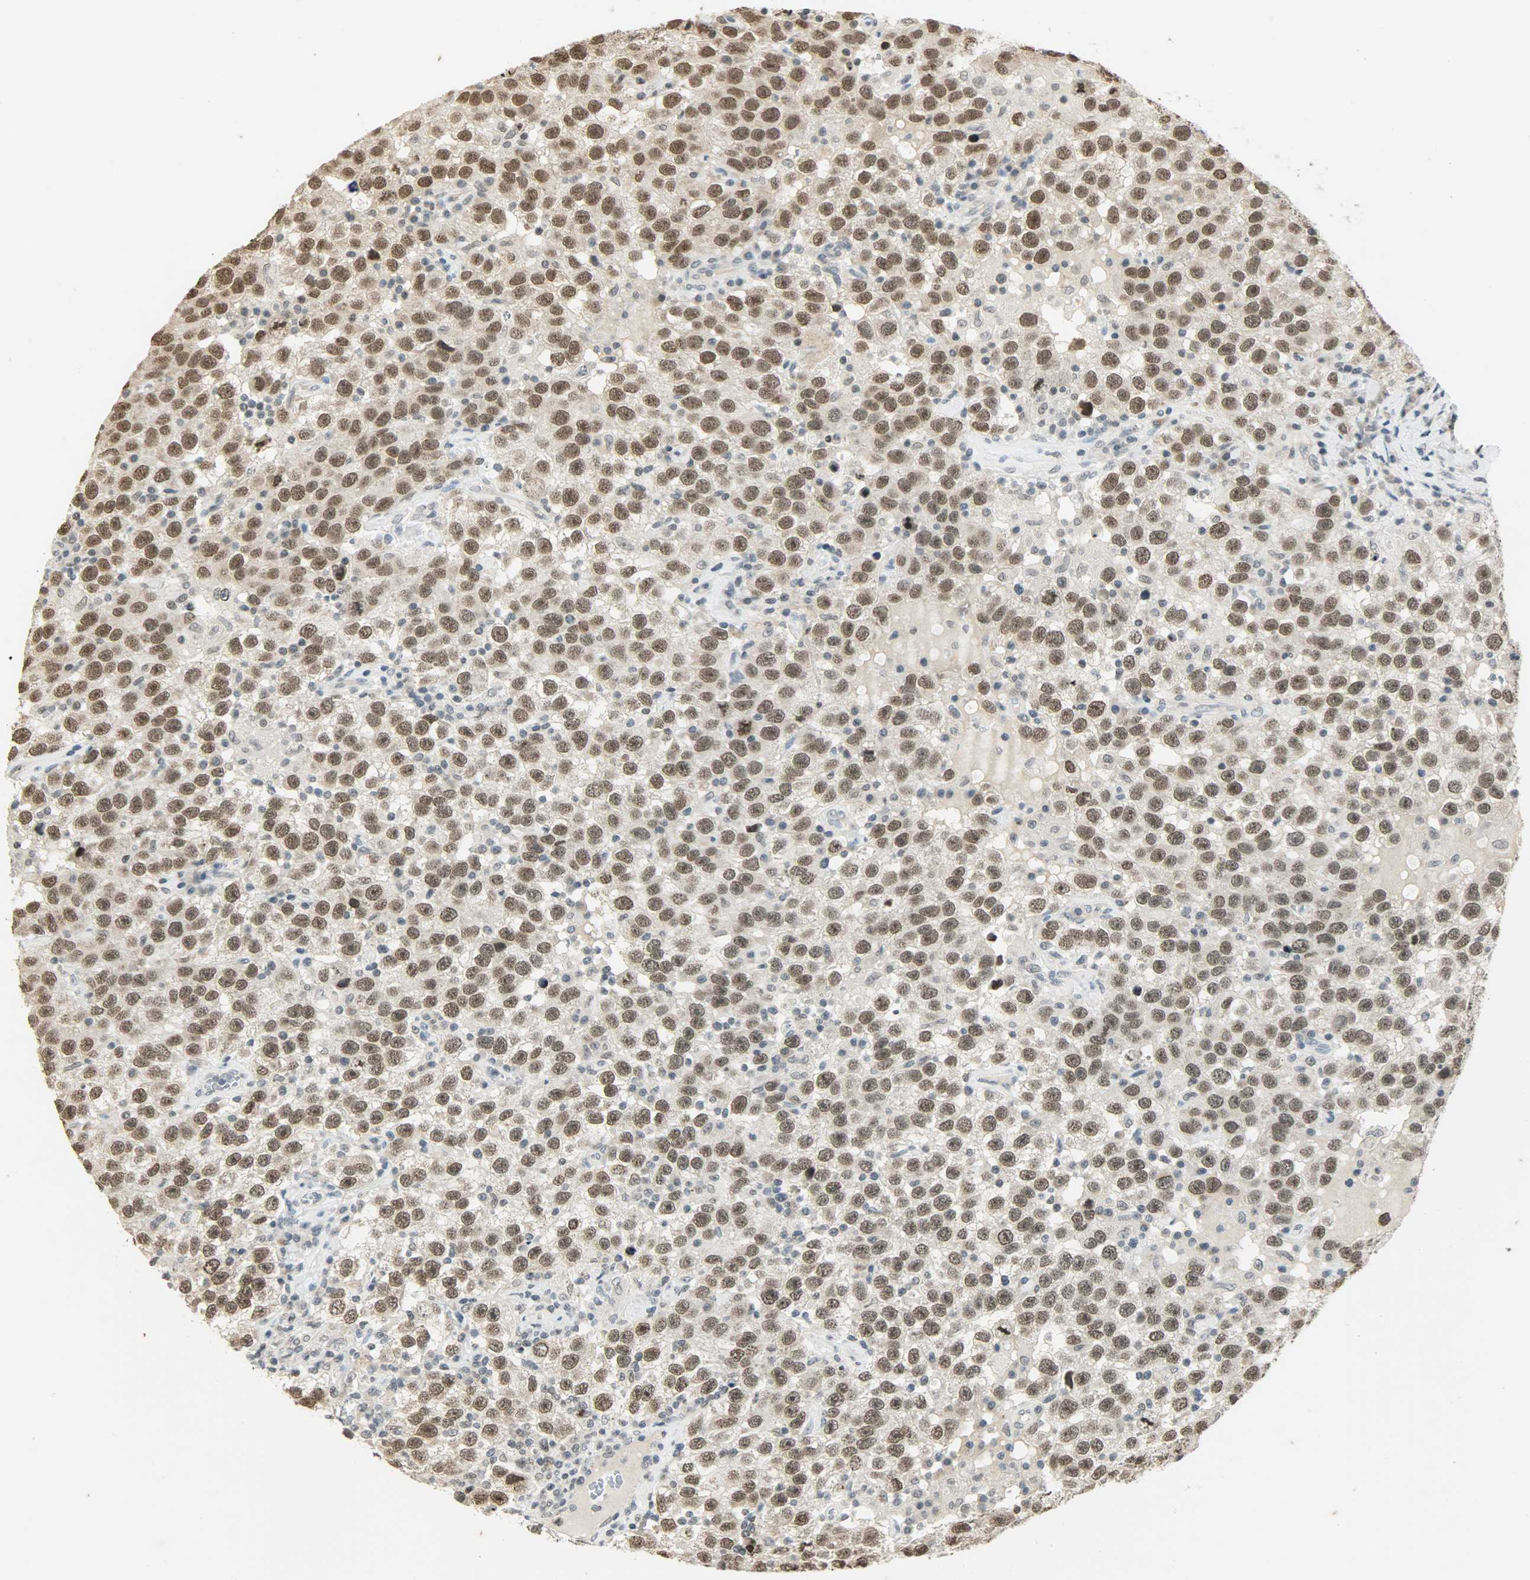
{"staining": {"intensity": "weak", "quantity": ">75%", "location": "nuclear"}, "tissue": "testis cancer", "cell_type": "Tumor cells", "image_type": "cancer", "snomed": [{"axis": "morphology", "description": "Seminoma, NOS"}, {"axis": "topography", "description": "Testis"}], "caption": "Protein expression analysis of testis seminoma reveals weak nuclear expression in about >75% of tumor cells.", "gene": "SMARCA5", "patient": {"sex": "male", "age": 41}}